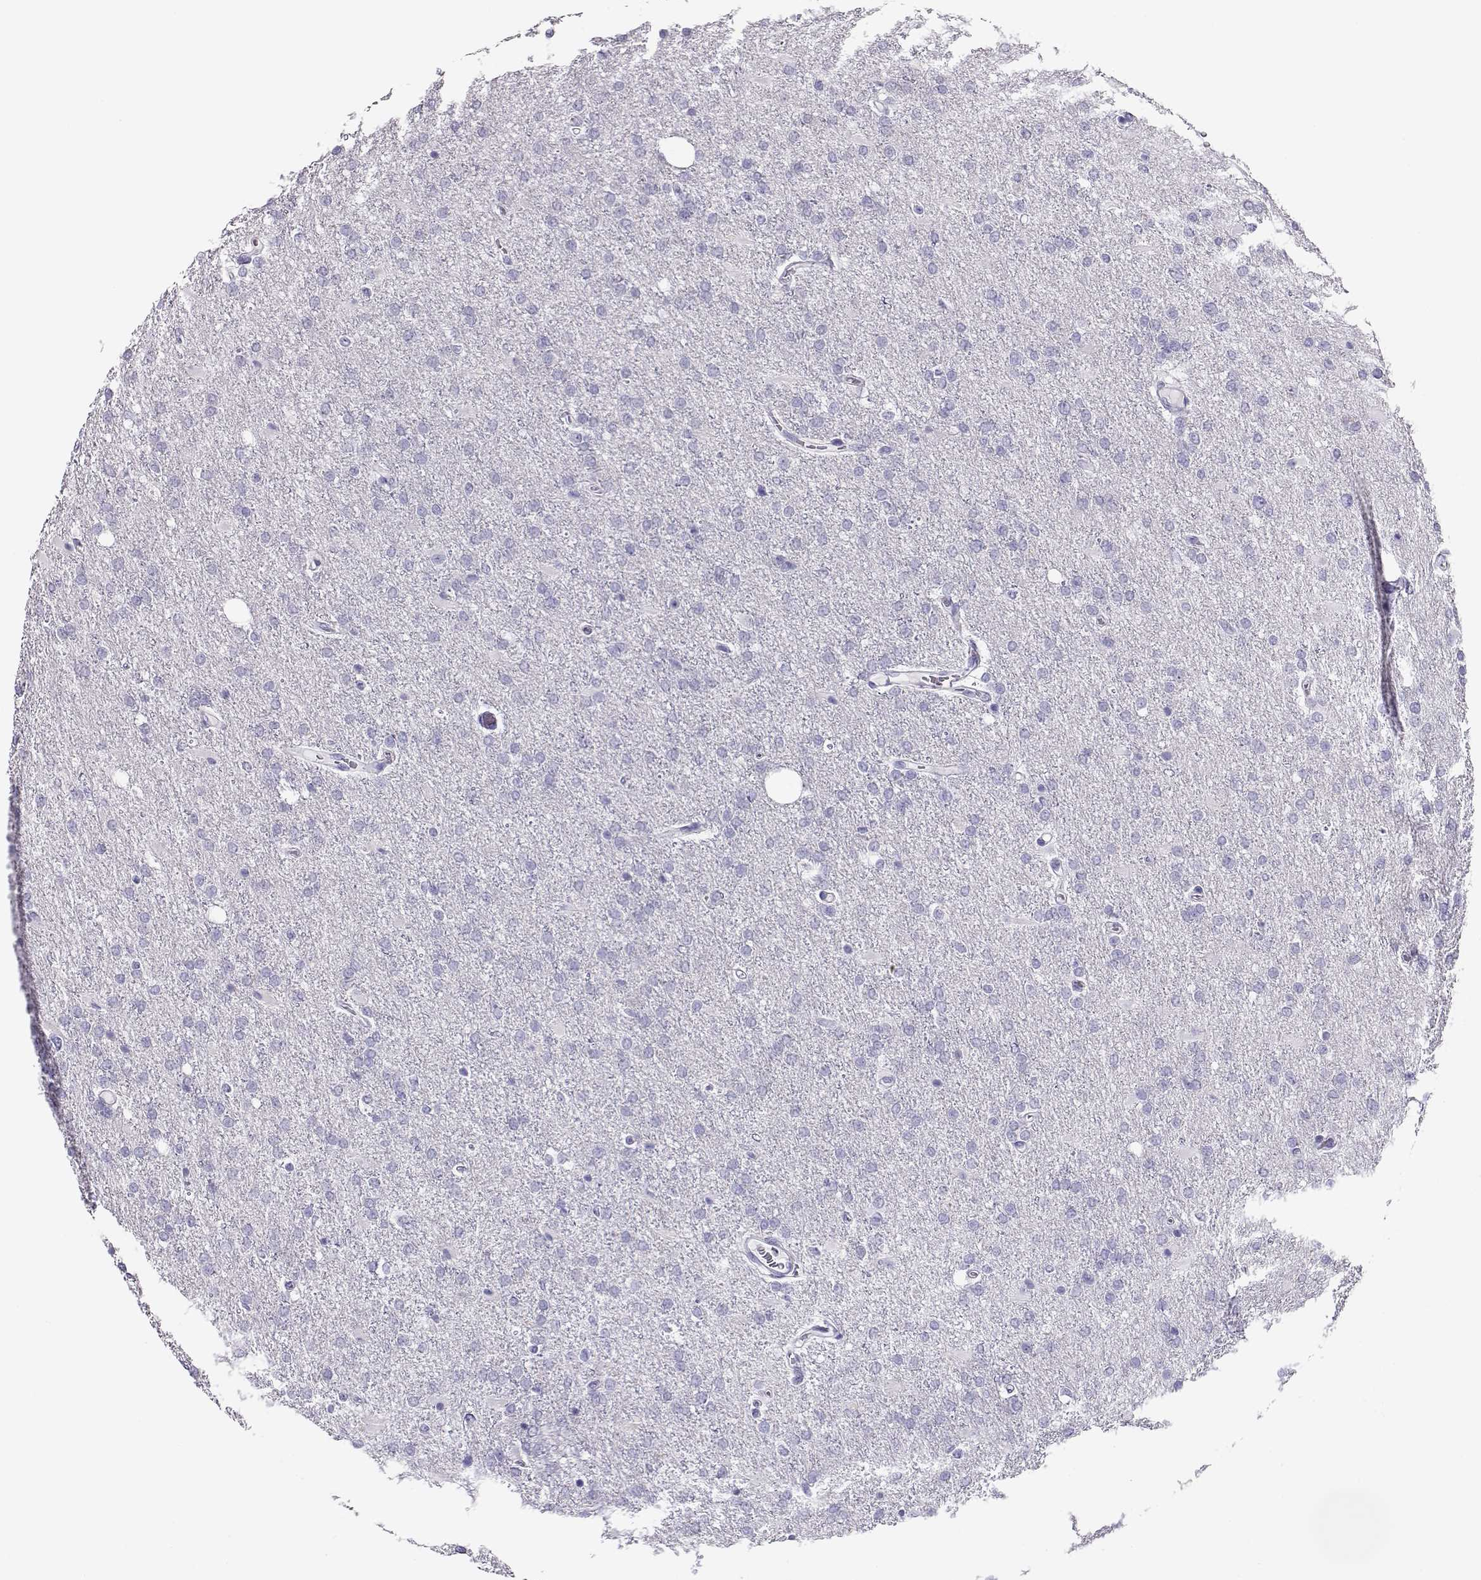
{"staining": {"intensity": "negative", "quantity": "none", "location": "none"}, "tissue": "glioma", "cell_type": "Tumor cells", "image_type": "cancer", "snomed": [{"axis": "morphology", "description": "Glioma, malignant, High grade"}, {"axis": "topography", "description": "Cerebral cortex"}], "caption": "DAB (3,3'-diaminobenzidine) immunohistochemical staining of high-grade glioma (malignant) shows no significant expression in tumor cells.", "gene": "CRX", "patient": {"sex": "male", "age": 70}}